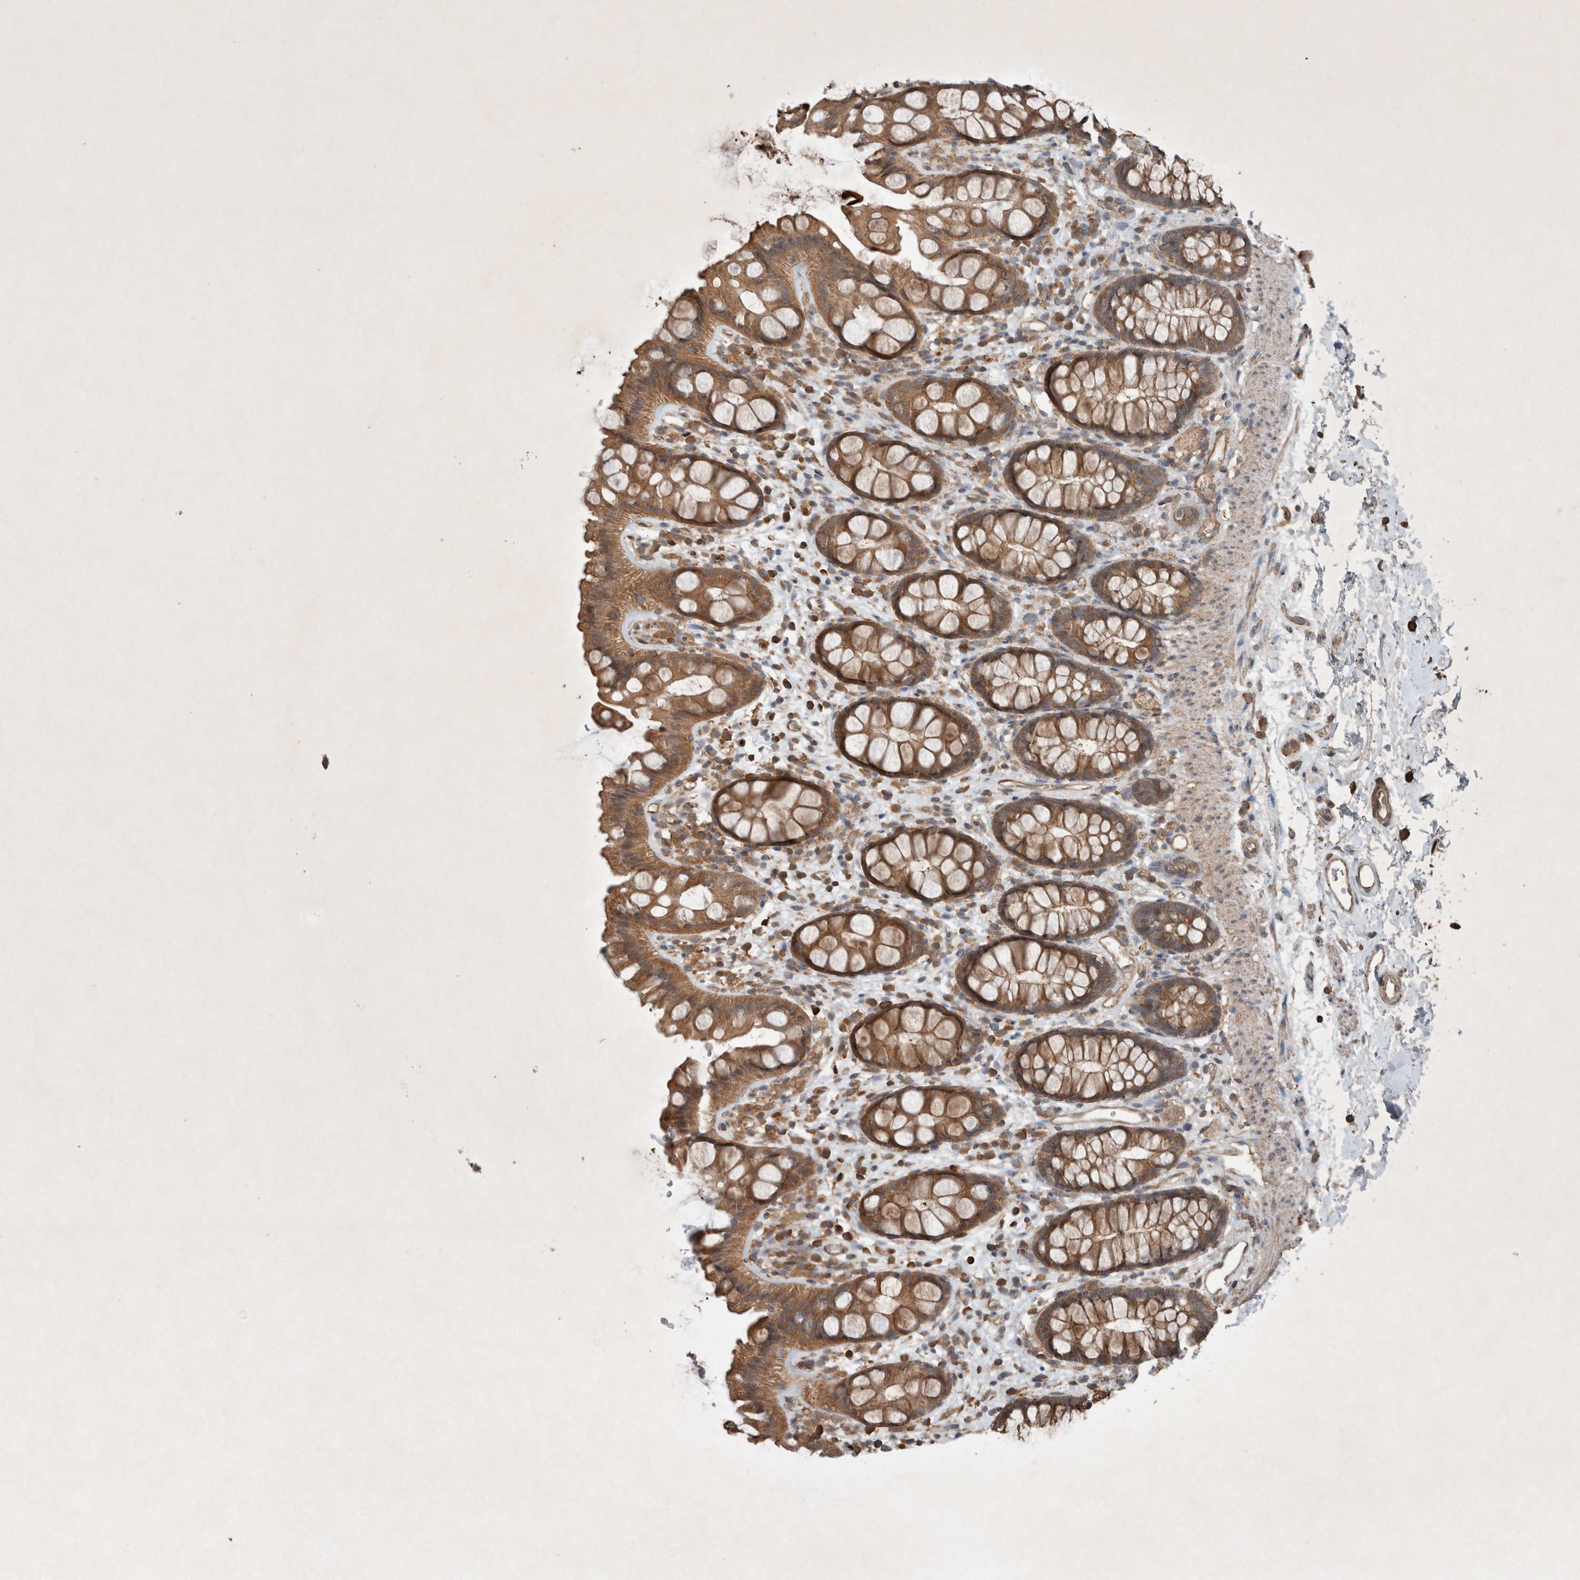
{"staining": {"intensity": "moderate", "quantity": ">75%", "location": "cytoplasmic/membranous"}, "tissue": "rectum", "cell_type": "Glandular cells", "image_type": "normal", "snomed": [{"axis": "morphology", "description": "Normal tissue, NOS"}, {"axis": "topography", "description": "Rectum"}], "caption": "Protein staining of benign rectum exhibits moderate cytoplasmic/membranous positivity in about >75% of glandular cells. Using DAB (3,3'-diaminobenzidine) (brown) and hematoxylin (blue) stains, captured at high magnification using brightfield microscopy.", "gene": "KLK14", "patient": {"sex": "female", "age": 65}}